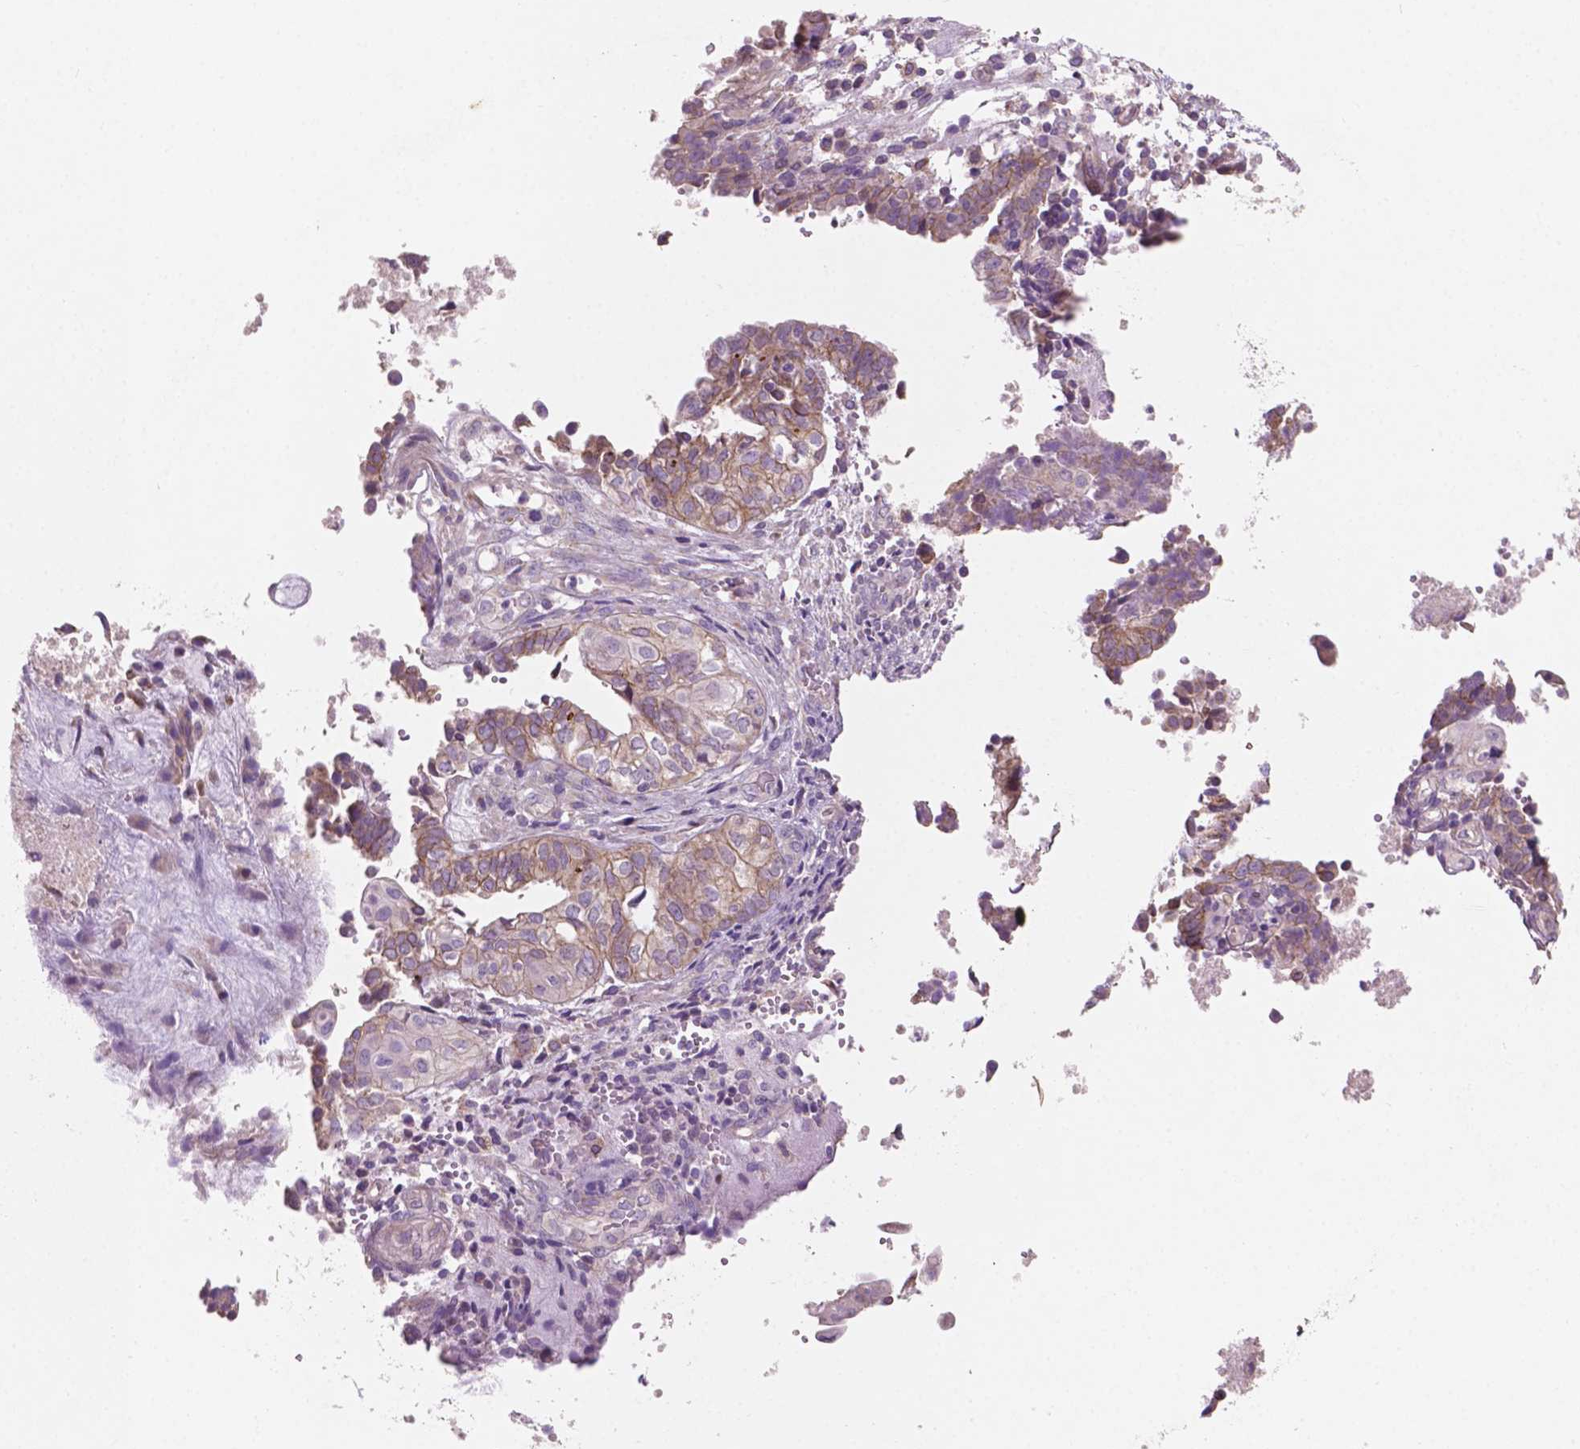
{"staining": {"intensity": "weak", "quantity": "25%-75%", "location": "cytoplasmic/membranous"}, "tissue": "ovarian cancer", "cell_type": "Tumor cells", "image_type": "cancer", "snomed": [{"axis": "morphology", "description": "Carcinoma, endometroid"}, {"axis": "topography", "description": "Ovary"}], "caption": "Endometroid carcinoma (ovarian) was stained to show a protein in brown. There is low levels of weak cytoplasmic/membranous positivity in about 25%-75% of tumor cells.", "gene": "LRP1B", "patient": {"sex": "female", "age": 64}}